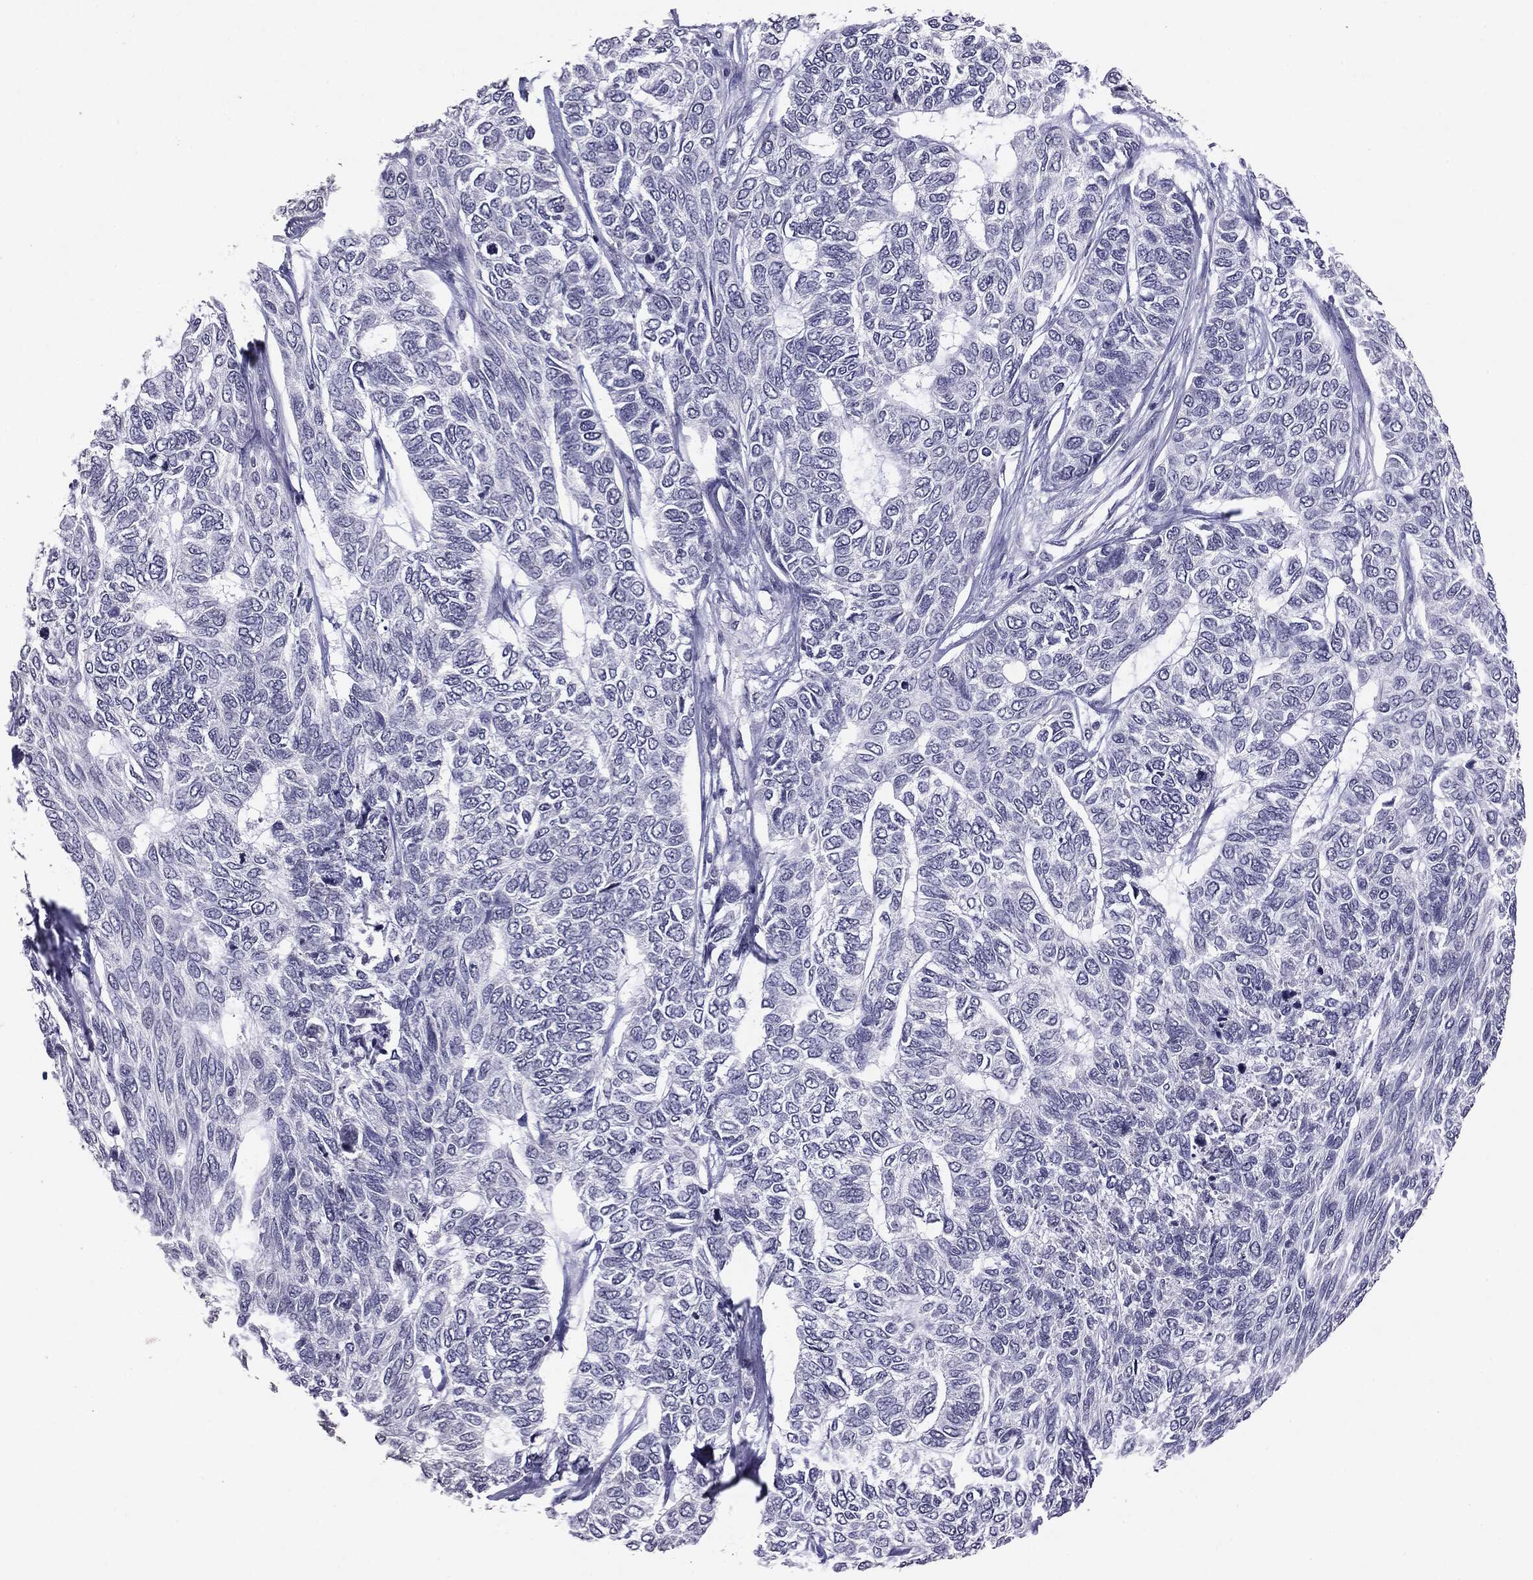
{"staining": {"intensity": "negative", "quantity": "none", "location": "none"}, "tissue": "skin cancer", "cell_type": "Tumor cells", "image_type": "cancer", "snomed": [{"axis": "morphology", "description": "Basal cell carcinoma"}, {"axis": "topography", "description": "Skin"}], "caption": "Human skin basal cell carcinoma stained for a protein using immunohistochemistry demonstrates no staining in tumor cells.", "gene": "SERPINB4", "patient": {"sex": "female", "age": 65}}